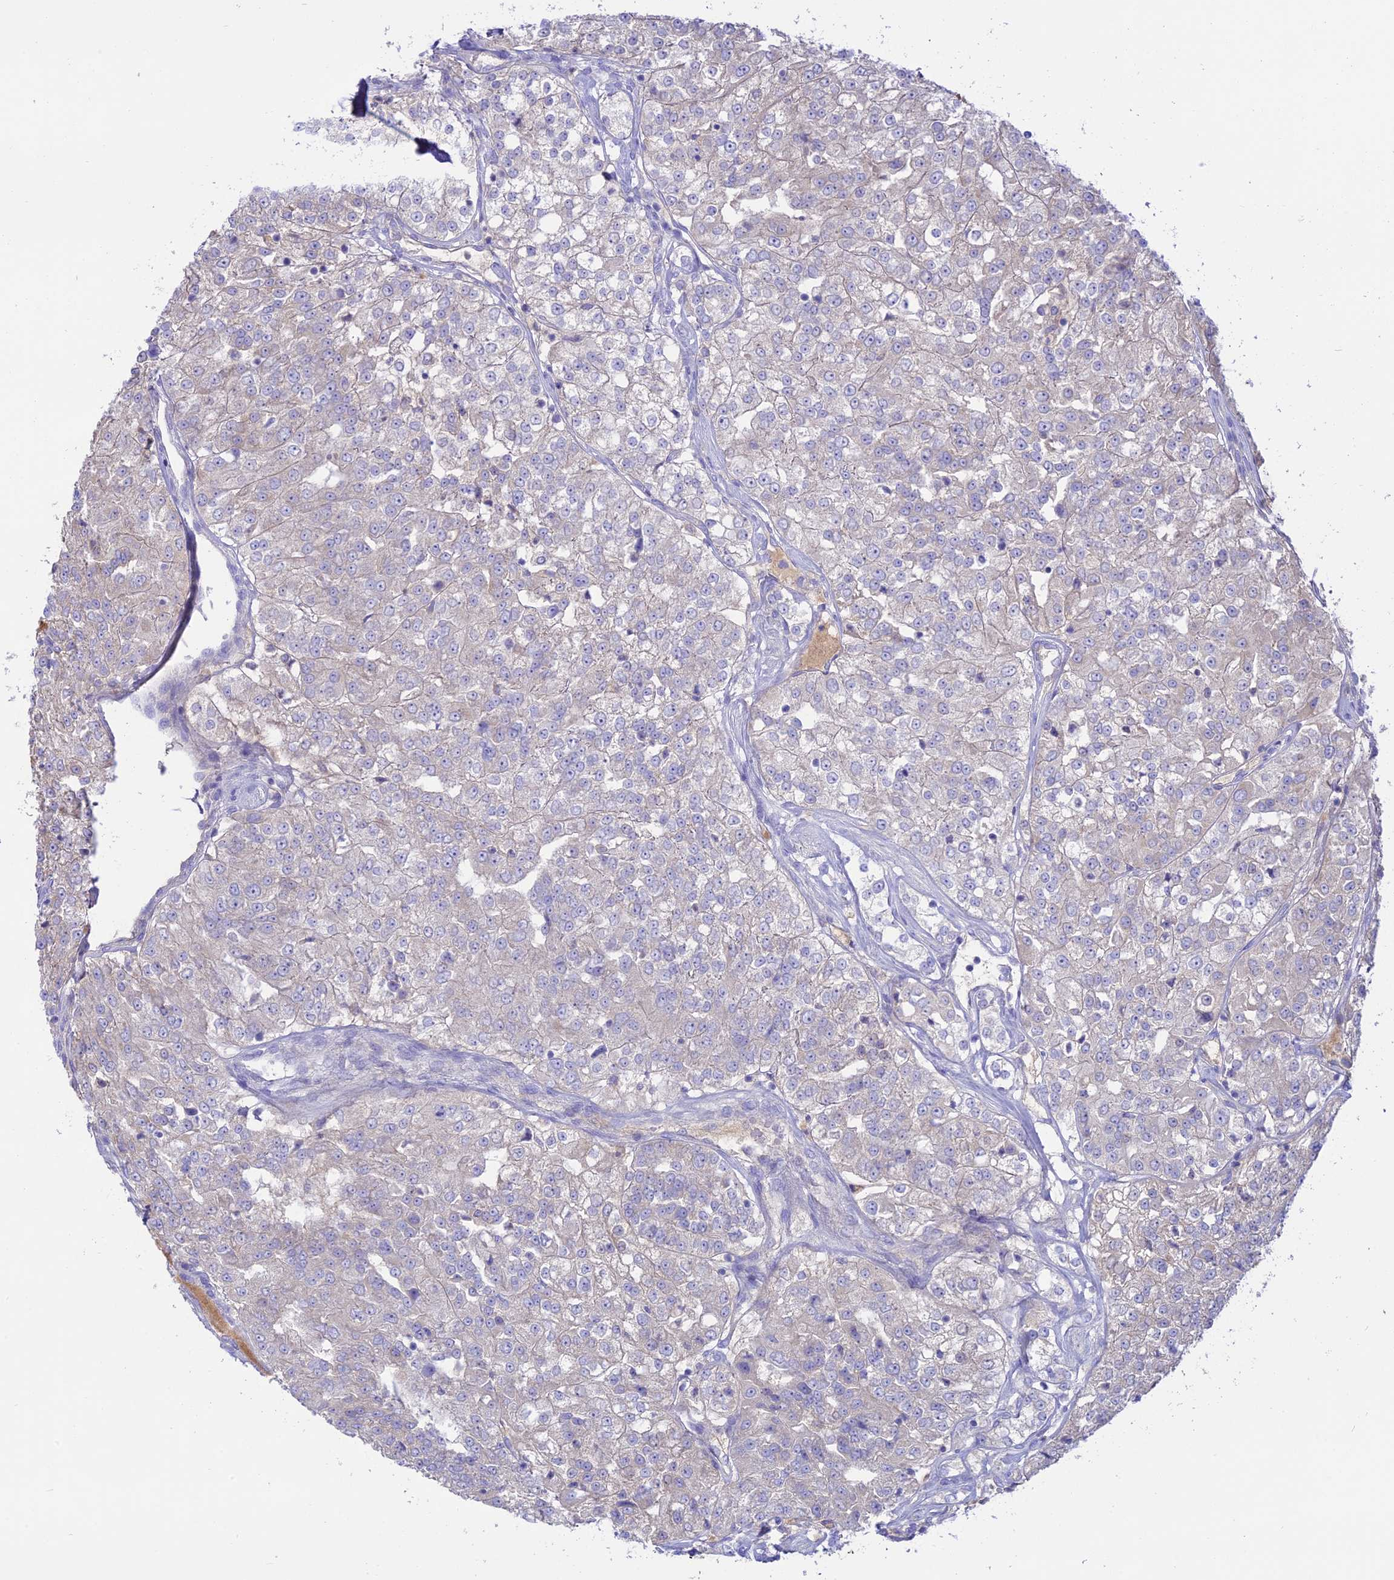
{"staining": {"intensity": "negative", "quantity": "none", "location": "none"}, "tissue": "renal cancer", "cell_type": "Tumor cells", "image_type": "cancer", "snomed": [{"axis": "morphology", "description": "Adenocarcinoma, NOS"}, {"axis": "topography", "description": "Kidney"}], "caption": "Human renal cancer (adenocarcinoma) stained for a protein using immunohistochemistry reveals no expression in tumor cells.", "gene": "NLRP9", "patient": {"sex": "female", "age": 63}}